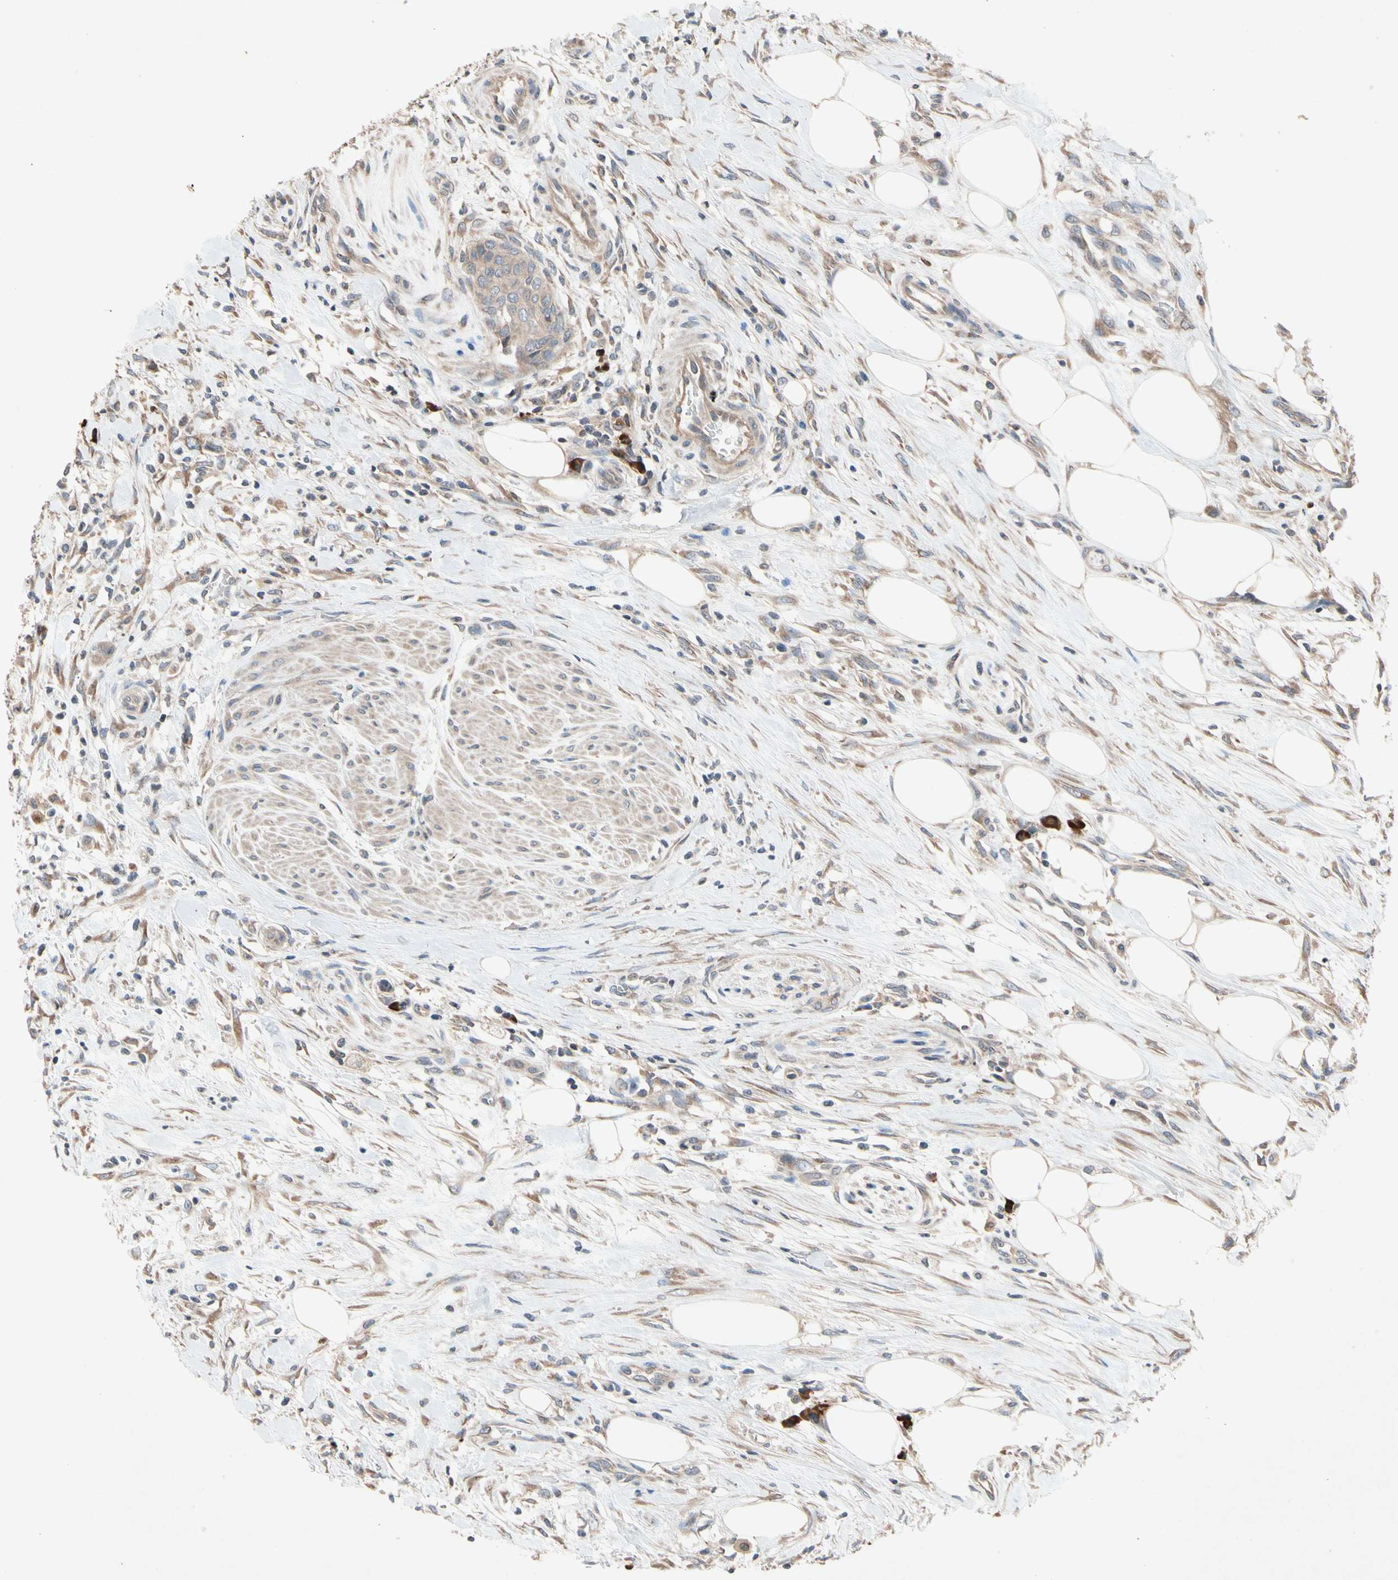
{"staining": {"intensity": "moderate", "quantity": ">75%", "location": "cytoplasmic/membranous"}, "tissue": "urothelial cancer", "cell_type": "Tumor cells", "image_type": "cancer", "snomed": [{"axis": "morphology", "description": "Urothelial carcinoma, High grade"}, {"axis": "topography", "description": "Urinary bladder"}], "caption": "This is an image of immunohistochemistry staining of urothelial cancer, which shows moderate expression in the cytoplasmic/membranous of tumor cells.", "gene": "PRDX4", "patient": {"sex": "male", "age": 35}}